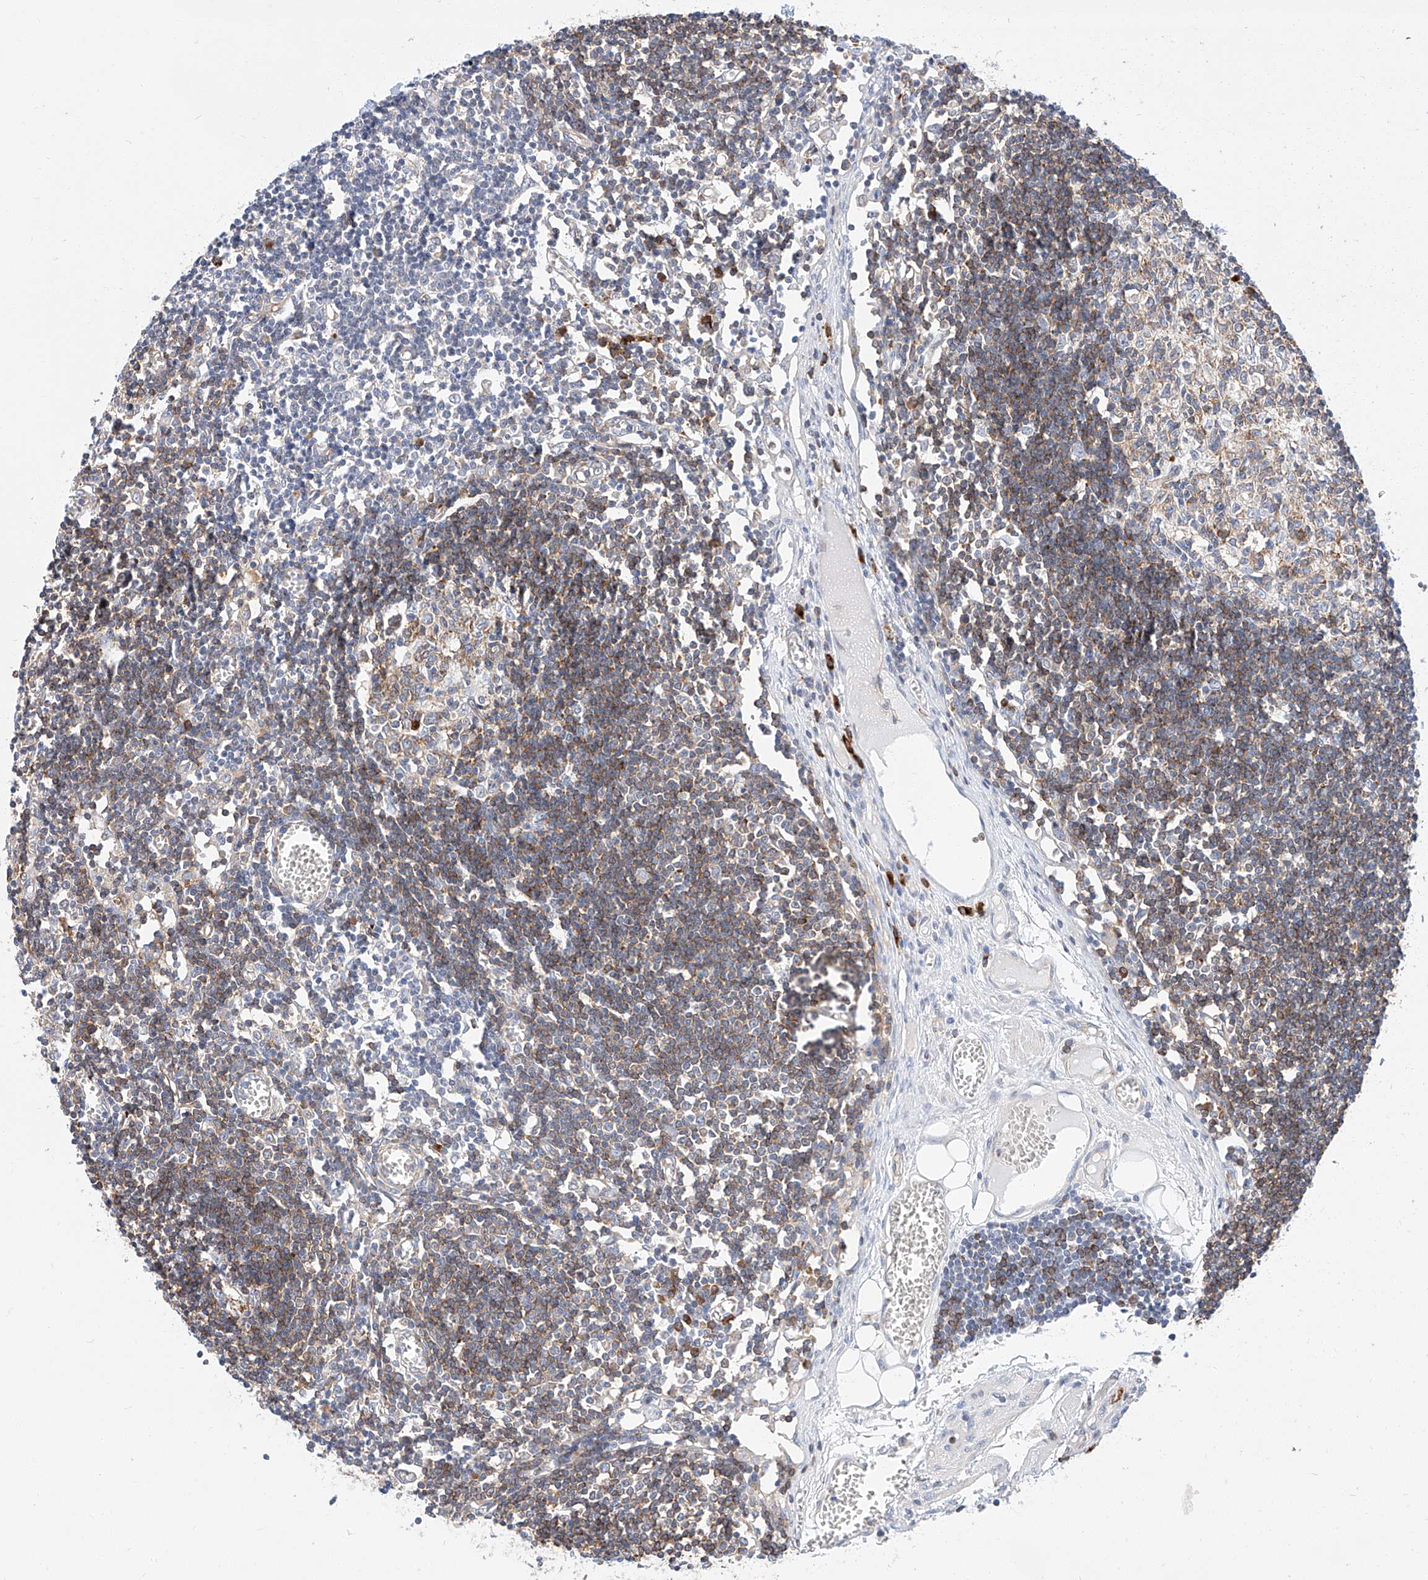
{"staining": {"intensity": "moderate", "quantity": "25%-75%", "location": "cytoplasmic/membranous"}, "tissue": "lymph node", "cell_type": "Germinal center cells", "image_type": "normal", "snomed": [{"axis": "morphology", "description": "Normal tissue, NOS"}, {"axis": "topography", "description": "Lymph node"}], "caption": "This photomicrograph displays immunohistochemistry staining of normal lymph node, with medium moderate cytoplasmic/membranous staining in about 25%-75% of germinal center cells.", "gene": "GLMN", "patient": {"sex": "female", "age": 11}}